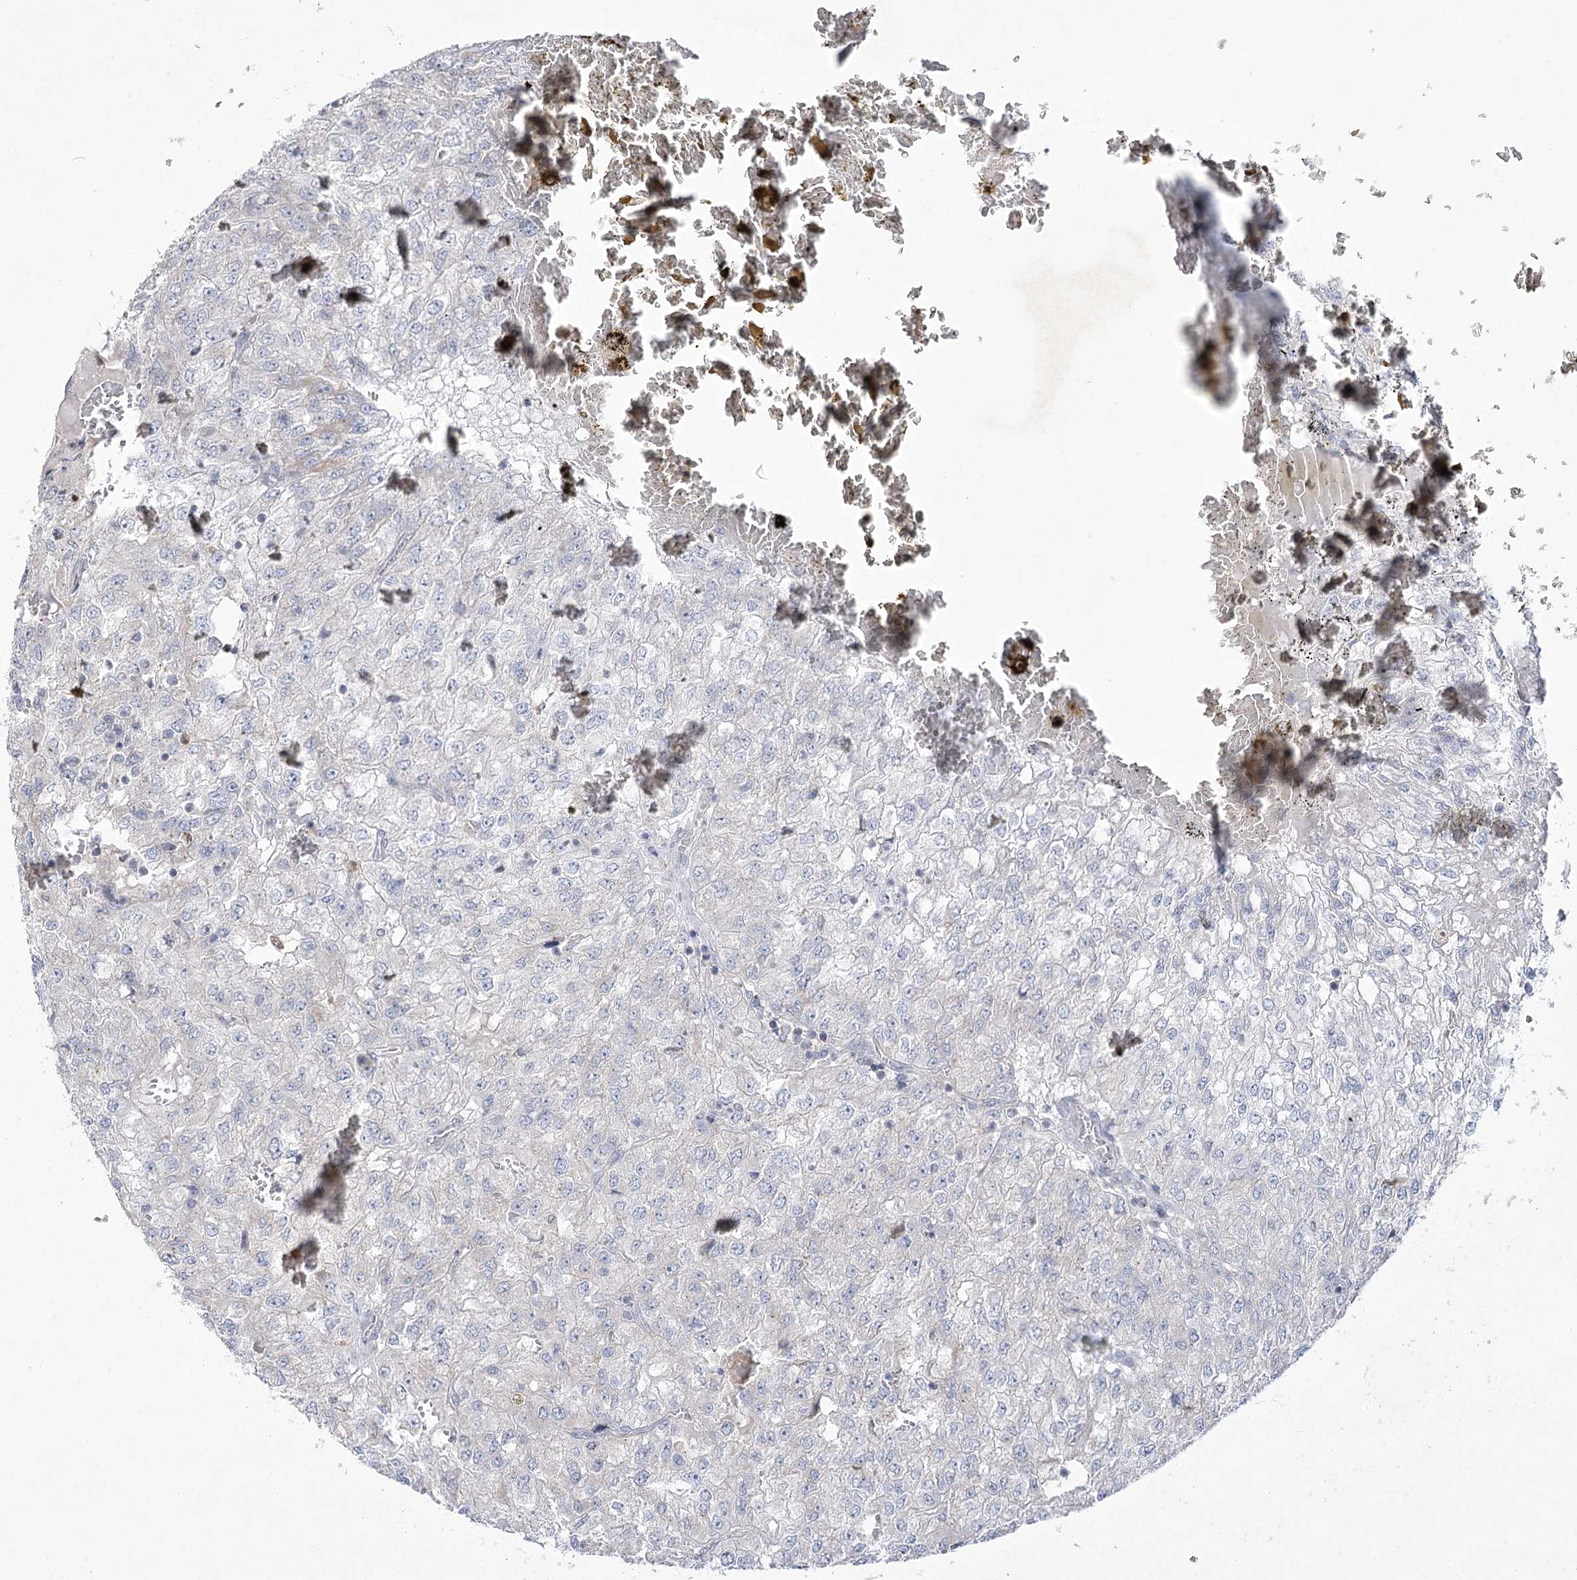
{"staining": {"intensity": "negative", "quantity": "none", "location": "none"}, "tissue": "renal cancer", "cell_type": "Tumor cells", "image_type": "cancer", "snomed": [{"axis": "morphology", "description": "Adenocarcinoma, NOS"}, {"axis": "topography", "description": "Kidney"}], "caption": "Human adenocarcinoma (renal) stained for a protein using IHC exhibits no expression in tumor cells.", "gene": "PDHB", "patient": {"sex": "female", "age": 54}}